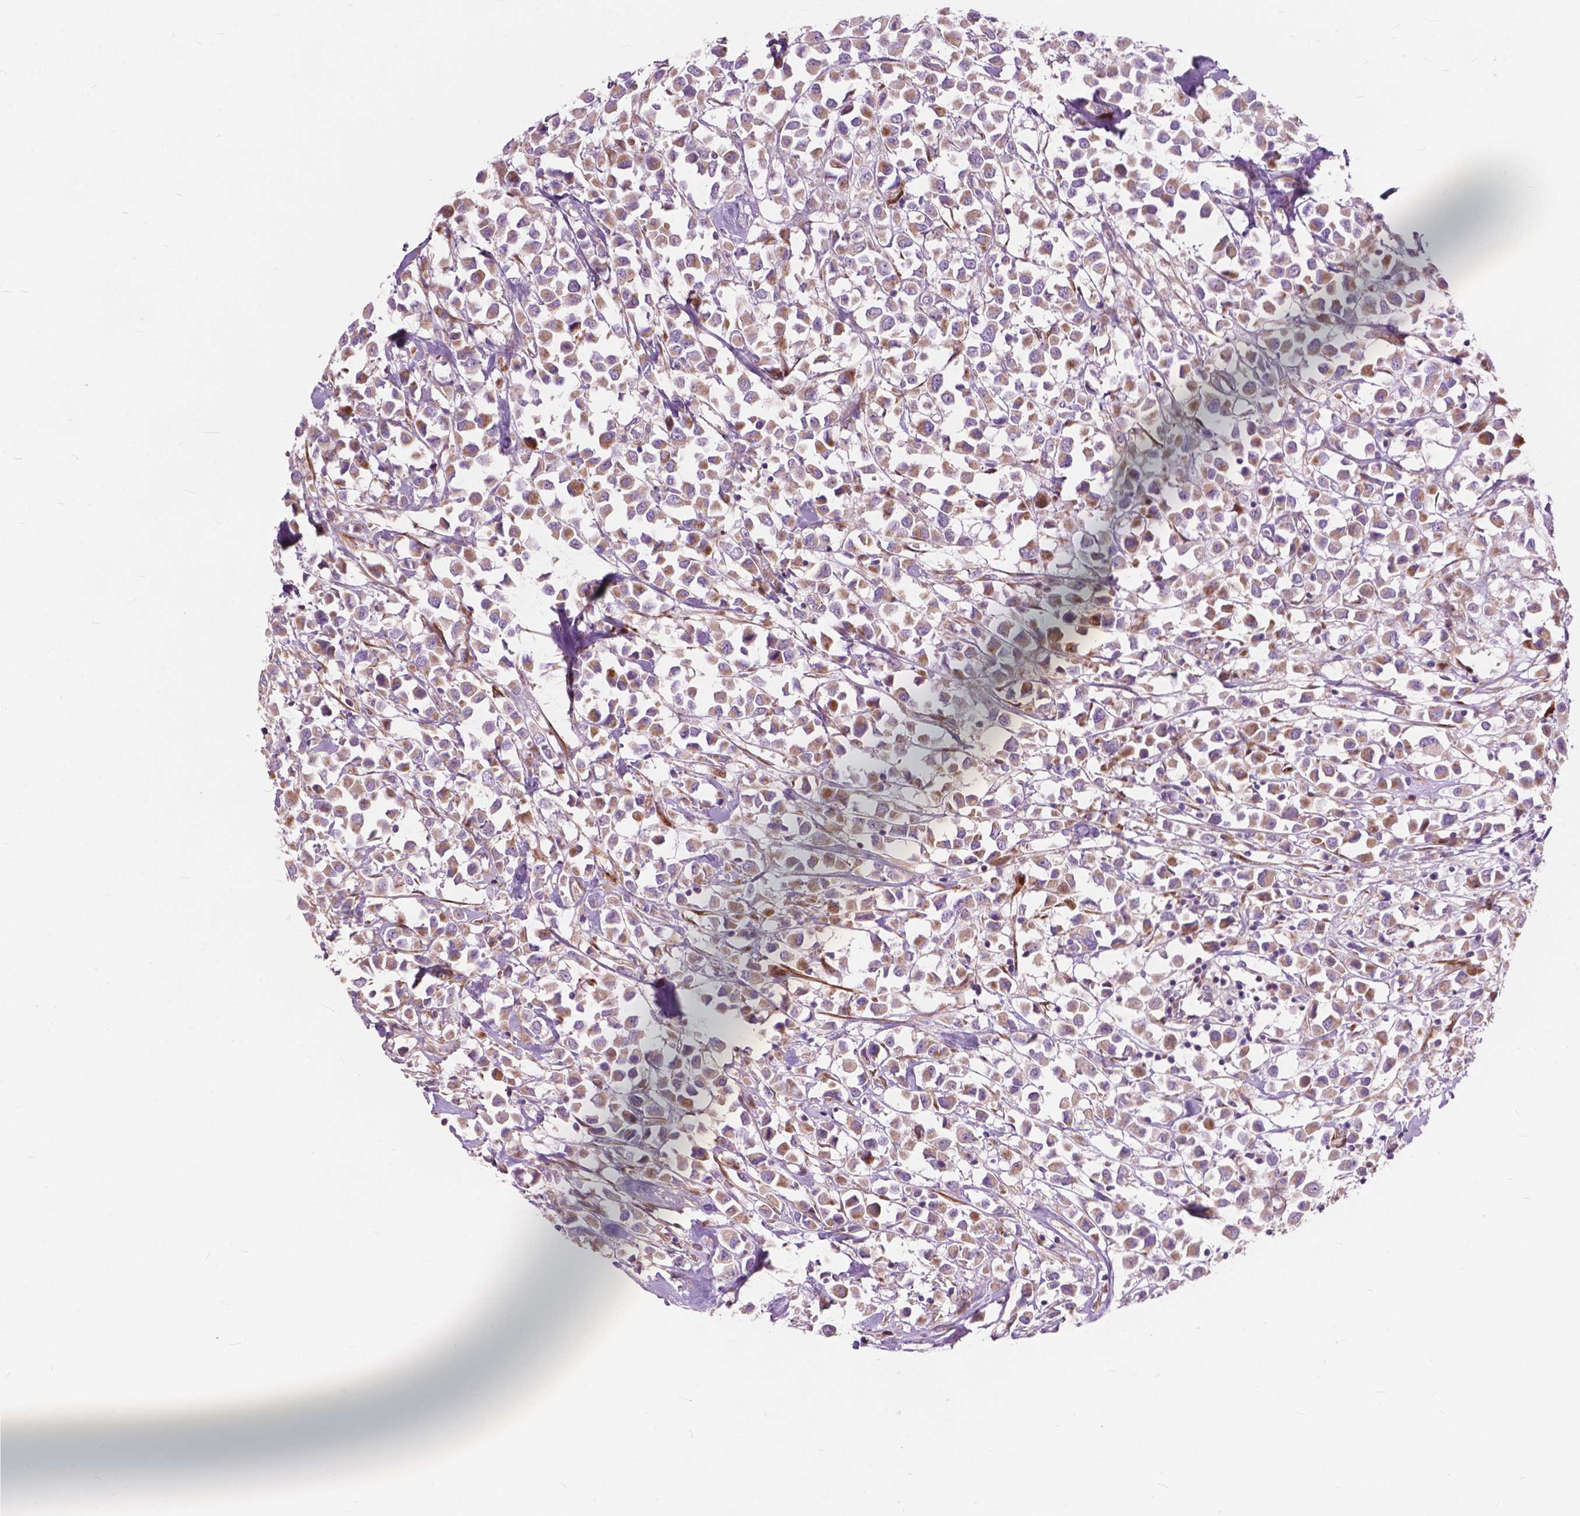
{"staining": {"intensity": "moderate", "quantity": ">75%", "location": "cytoplasmic/membranous"}, "tissue": "breast cancer", "cell_type": "Tumor cells", "image_type": "cancer", "snomed": [{"axis": "morphology", "description": "Duct carcinoma"}, {"axis": "topography", "description": "Breast"}], "caption": "A brown stain labels moderate cytoplasmic/membranous positivity of a protein in breast cancer tumor cells. Nuclei are stained in blue.", "gene": "MORN1", "patient": {"sex": "female", "age": 61}}